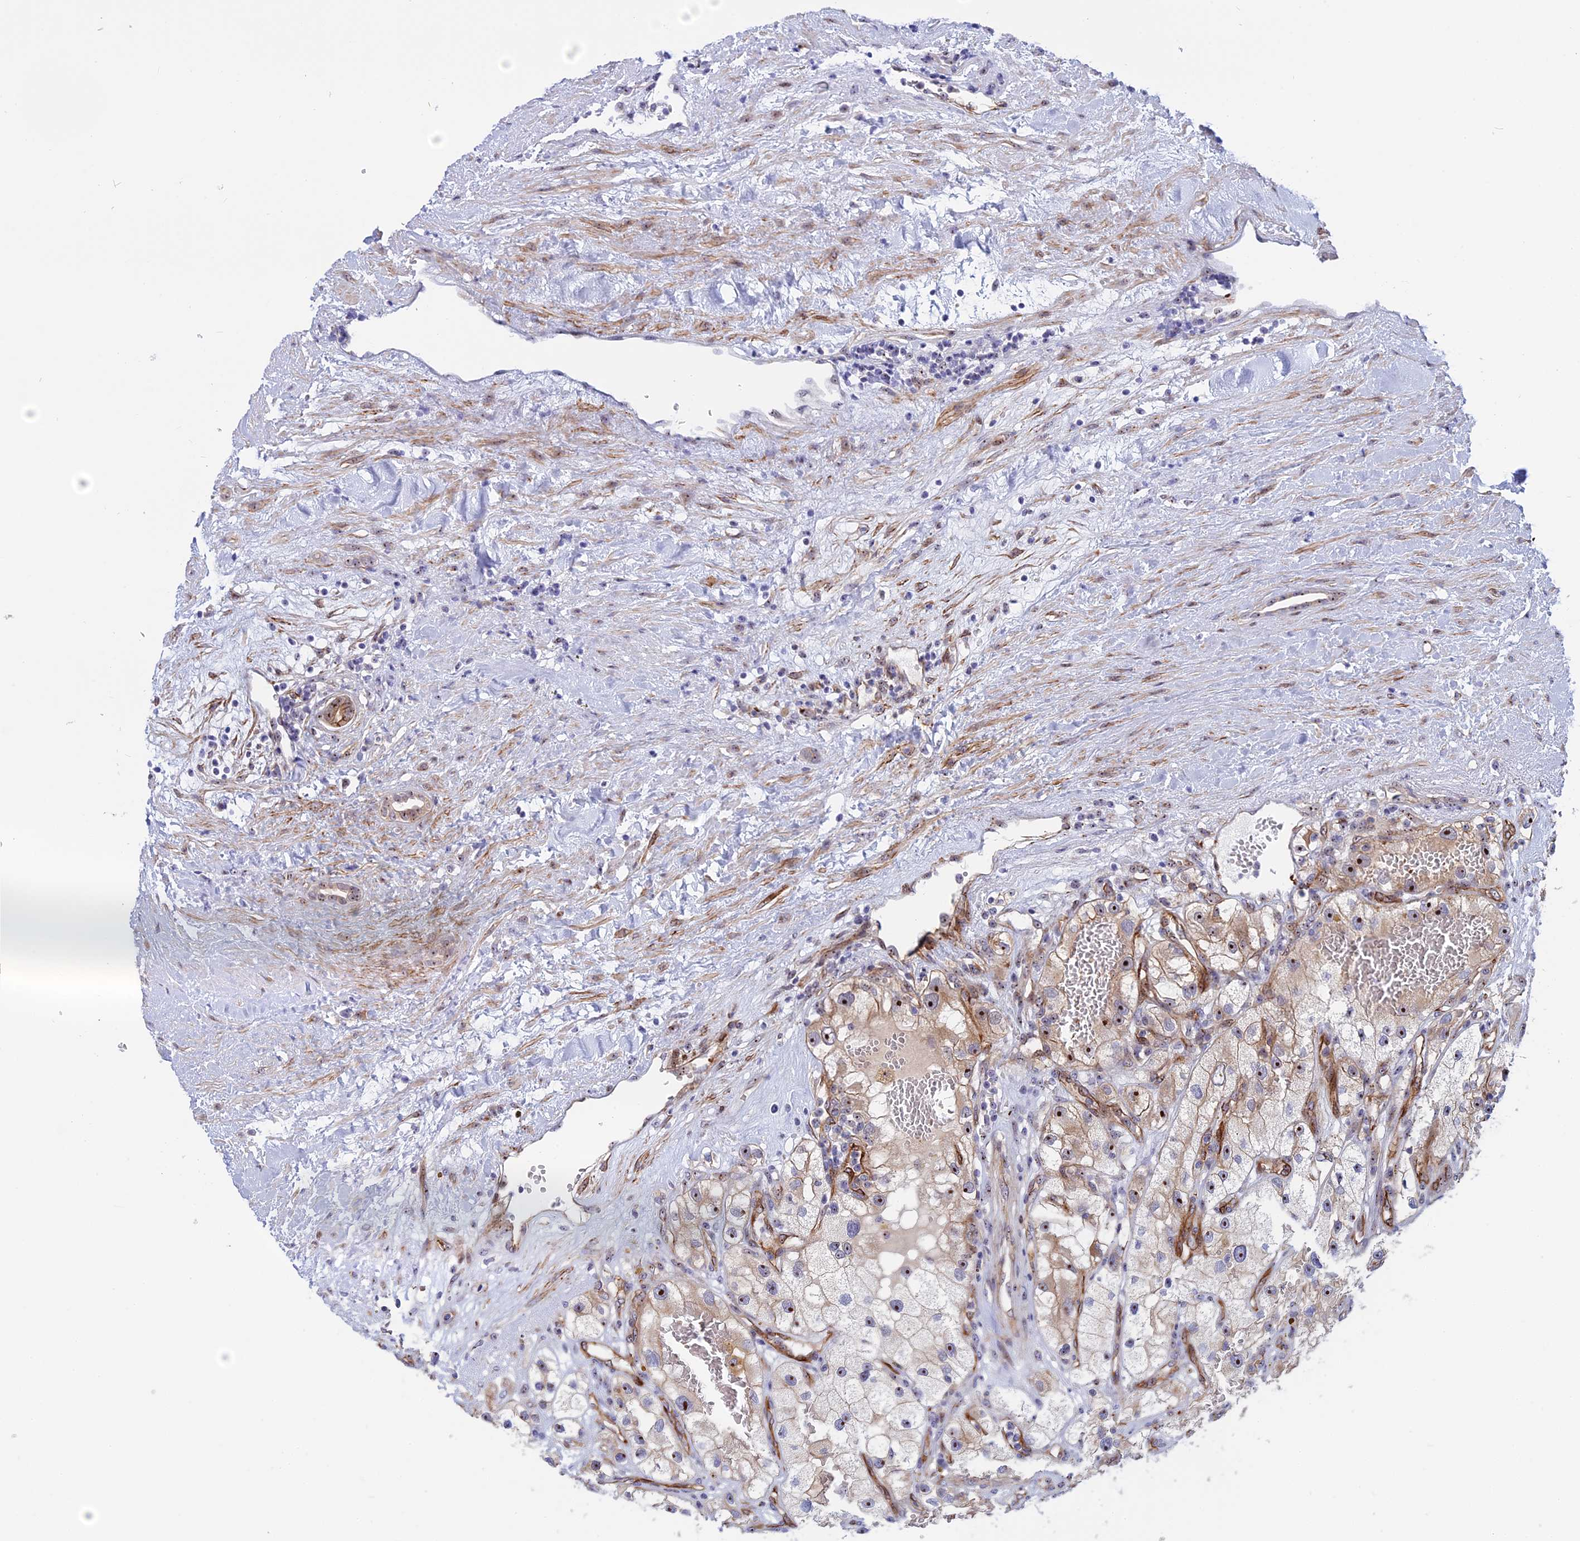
{"staining": {"intensity": "moderate", "quantity": "<25%", "location": "cytoplasmic/membranous,nuclear"}, "tissue": "renal cancer", "cell_type": "Tumor cells", "image_type": "cancer", "snomed": [{"axis": "morphology", "description": "Adenocarcinoma, NOS"}, {"axis": "topography", "description": "Kidney"}], "caption": "Tumor cells show low levels of moderate cytoplasmic/membranous and nuclear positivity in about <25% of cells in adenocarcinoma (renal).", "gene": "DBNDD1", "patient": {"sex": "female", "age": 57}}